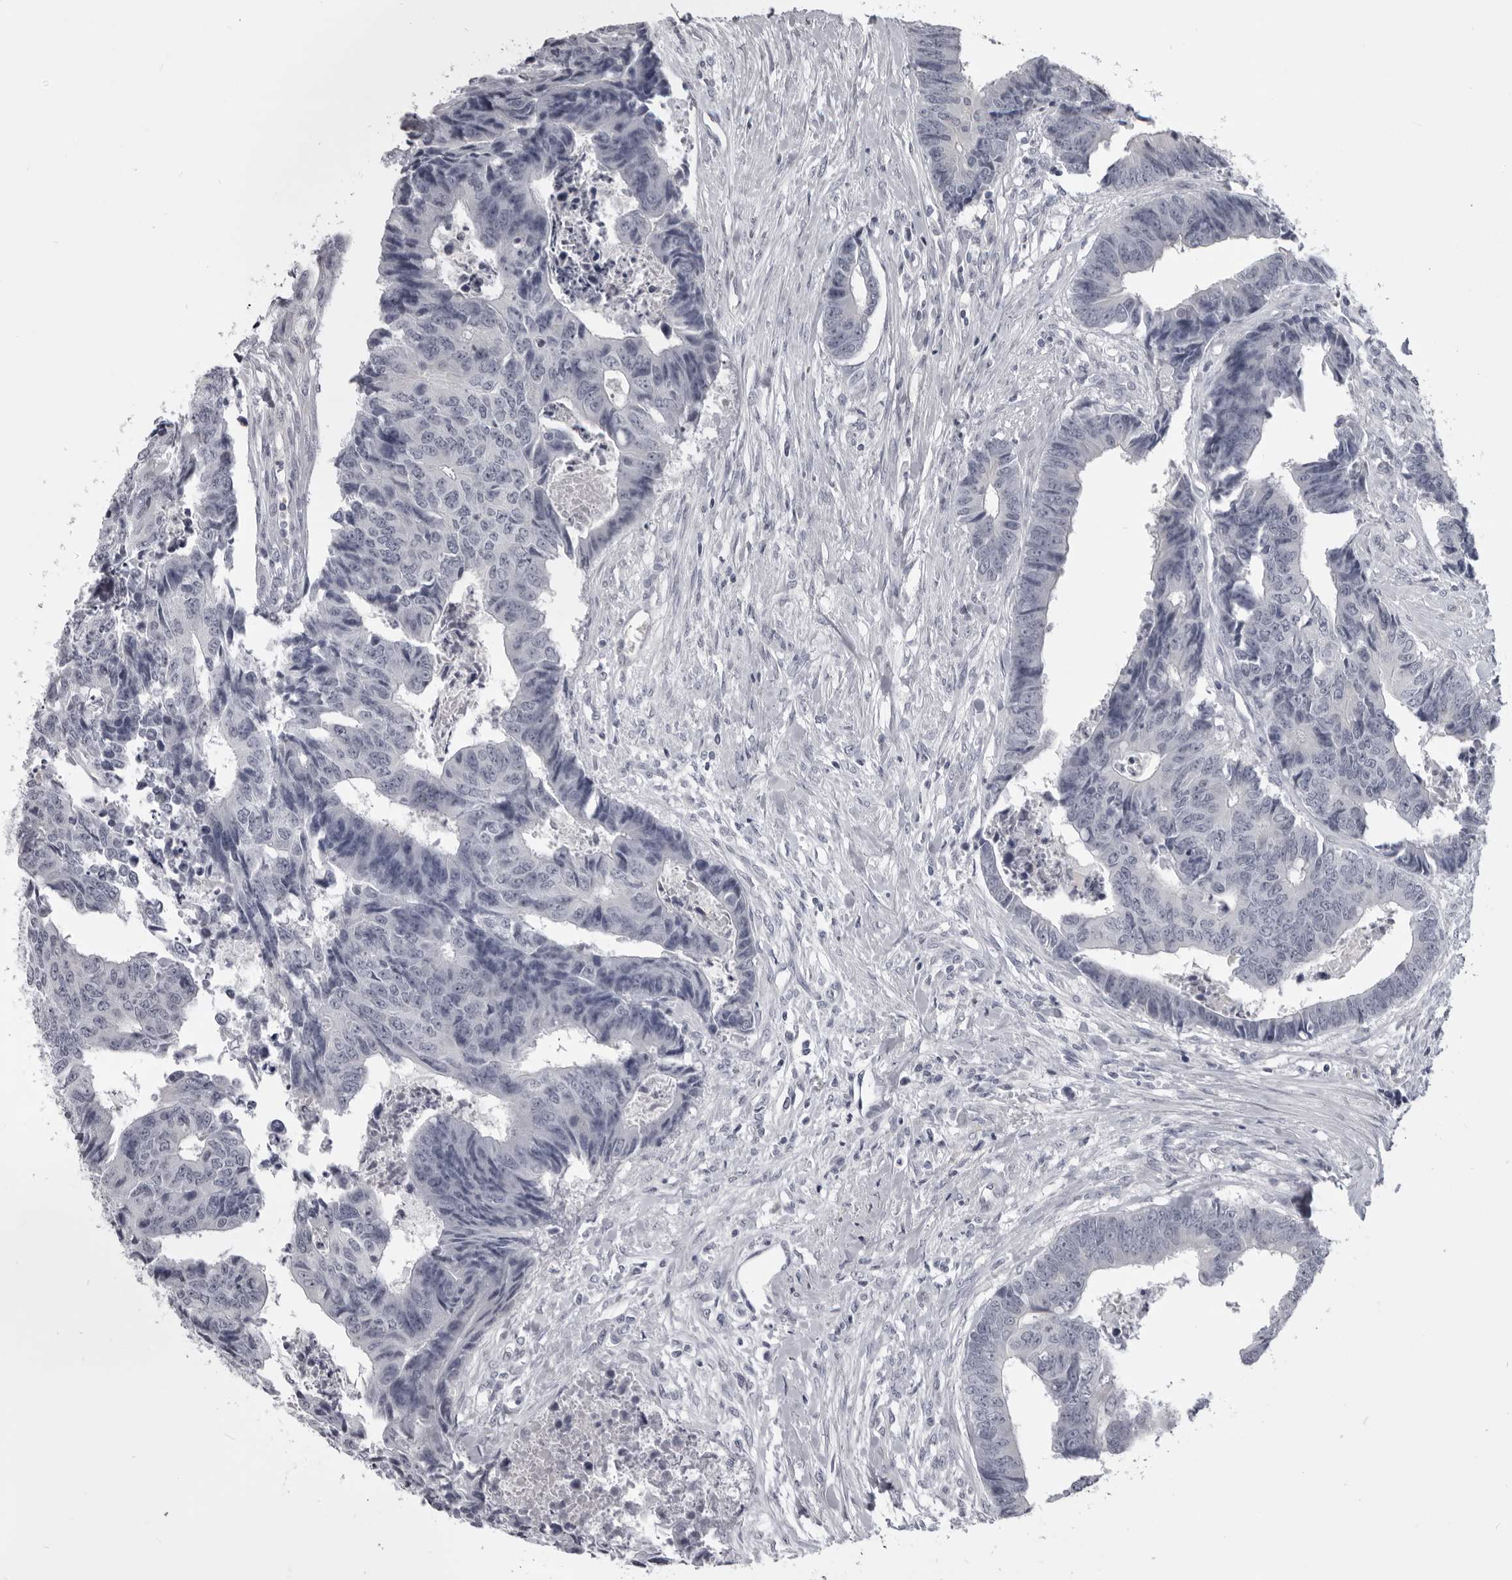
{"staining": {"intensity": "negative", "quantity": "none", "location": "none"}, "tissue": "colorectal cancer", "cell_type": "Tumor cells", "image_type": "cancer", "snomed": [{"axis": "morphology", "description": "Adenocarcinoma, NOS"}, {"axis": "topography", "description": "Rectum"}], "caption": "A micrograph of human colorectal cancer is negative for staining in tumor cells. (Brightfield microscopy of DAB immunohistochemistry at high magnification).", "gene": "EPHA10", "patient": {"sex": "male", "age": 84}}